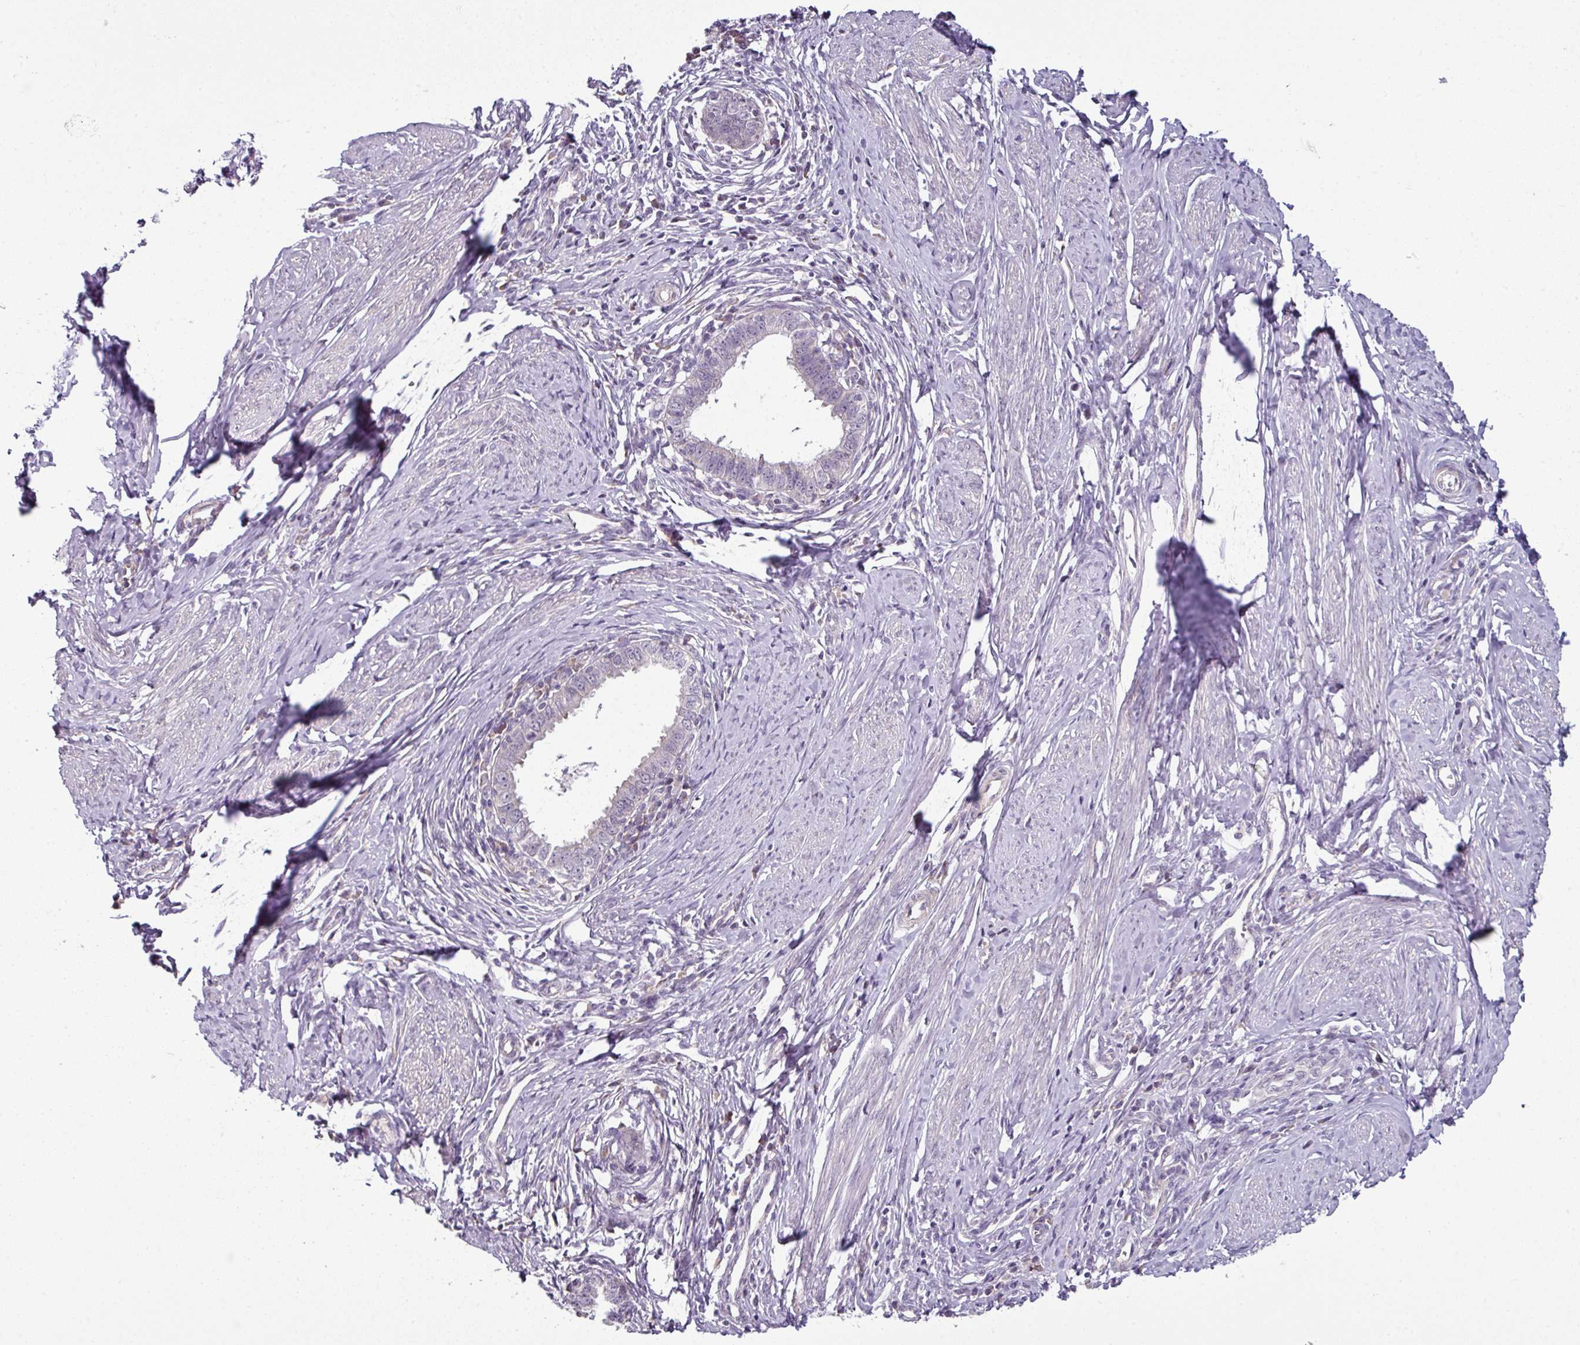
{"staining": {"intensity": "negative", "quantity": "none", "location": "none"}, "tissue": "cervical cancer", "cell_type": "Tumor cells", "image_type": "cancer", "snomed": [{"axis": "morphology", "description": "Adenocarcinoma, NOS"}, {"axis": "topography", "description": "Cervix"}], "caption": "The image displays no staining of tumor cells in cervical cancer (adenocarcinoma). (DAB immunohistochemistry with hematoxylin counter stain).", "gene": "OR52D1", "patient": {"sex": "female", "age": 36}}